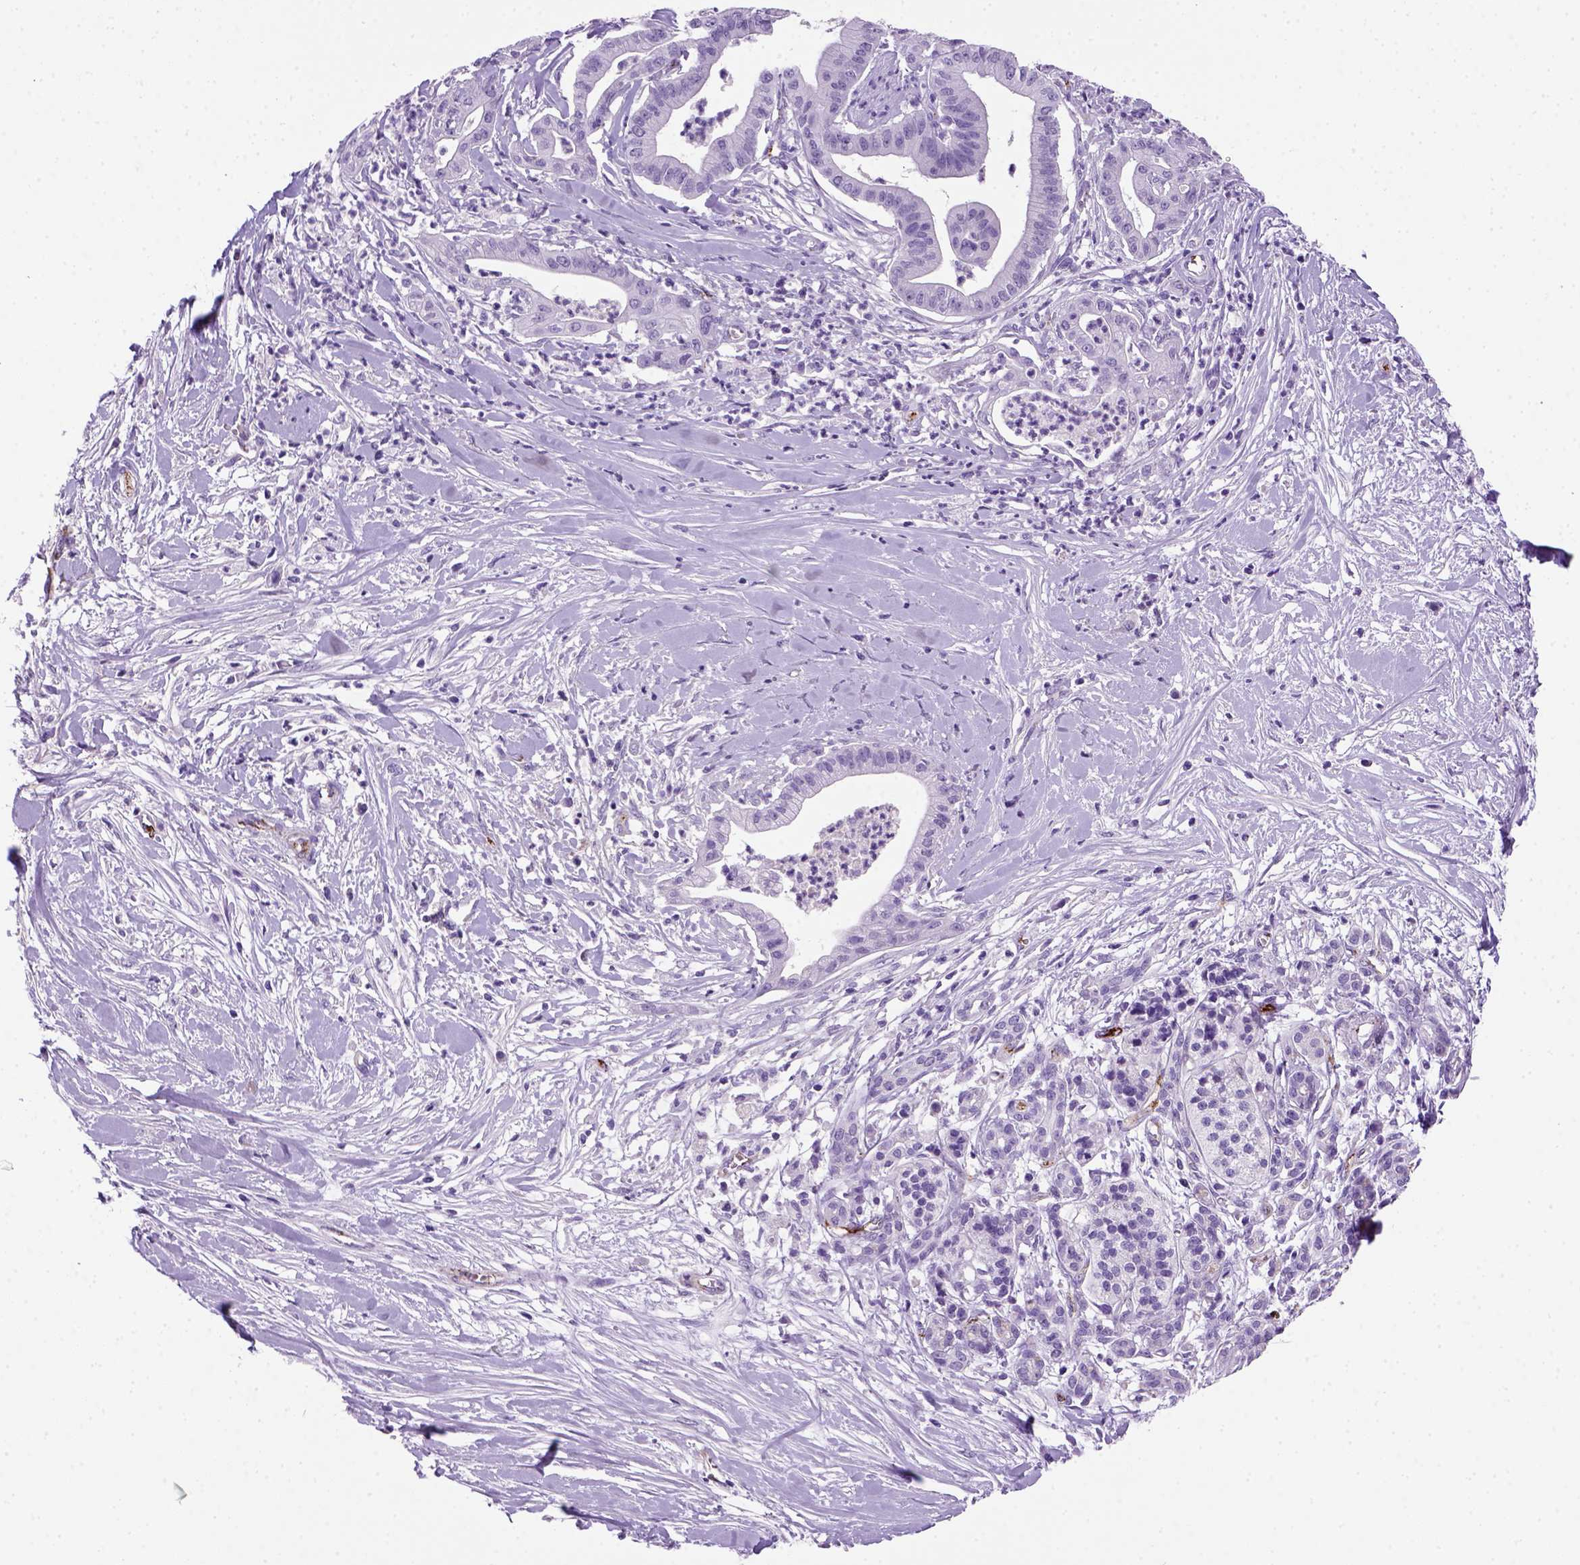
{"staining": {"intensity": "negative", "quantity": "none", "location": "none"}, "tissue": "pancreatic cancer", "cell_type": "Tumor cells", "image_type": "cancer", "snomed": [{"axis": "morphology", "description": "Normal tissue, NOS"}, {"axis": "morphology", "description": "Adenocarcinoma, NOS"}, {"axis": "topography", "description": "Lymph node"}, {"axis": "topography", "description": "Pancreas"}], "caption": "DAB (3,3'-diaminobenzidine) immunohistochemical staining of pancreatic adenocarcinoma exhibits no significant staining in tumor cells.", "gene": "VWF", "patient": {"sex": "female", "age": 58}}